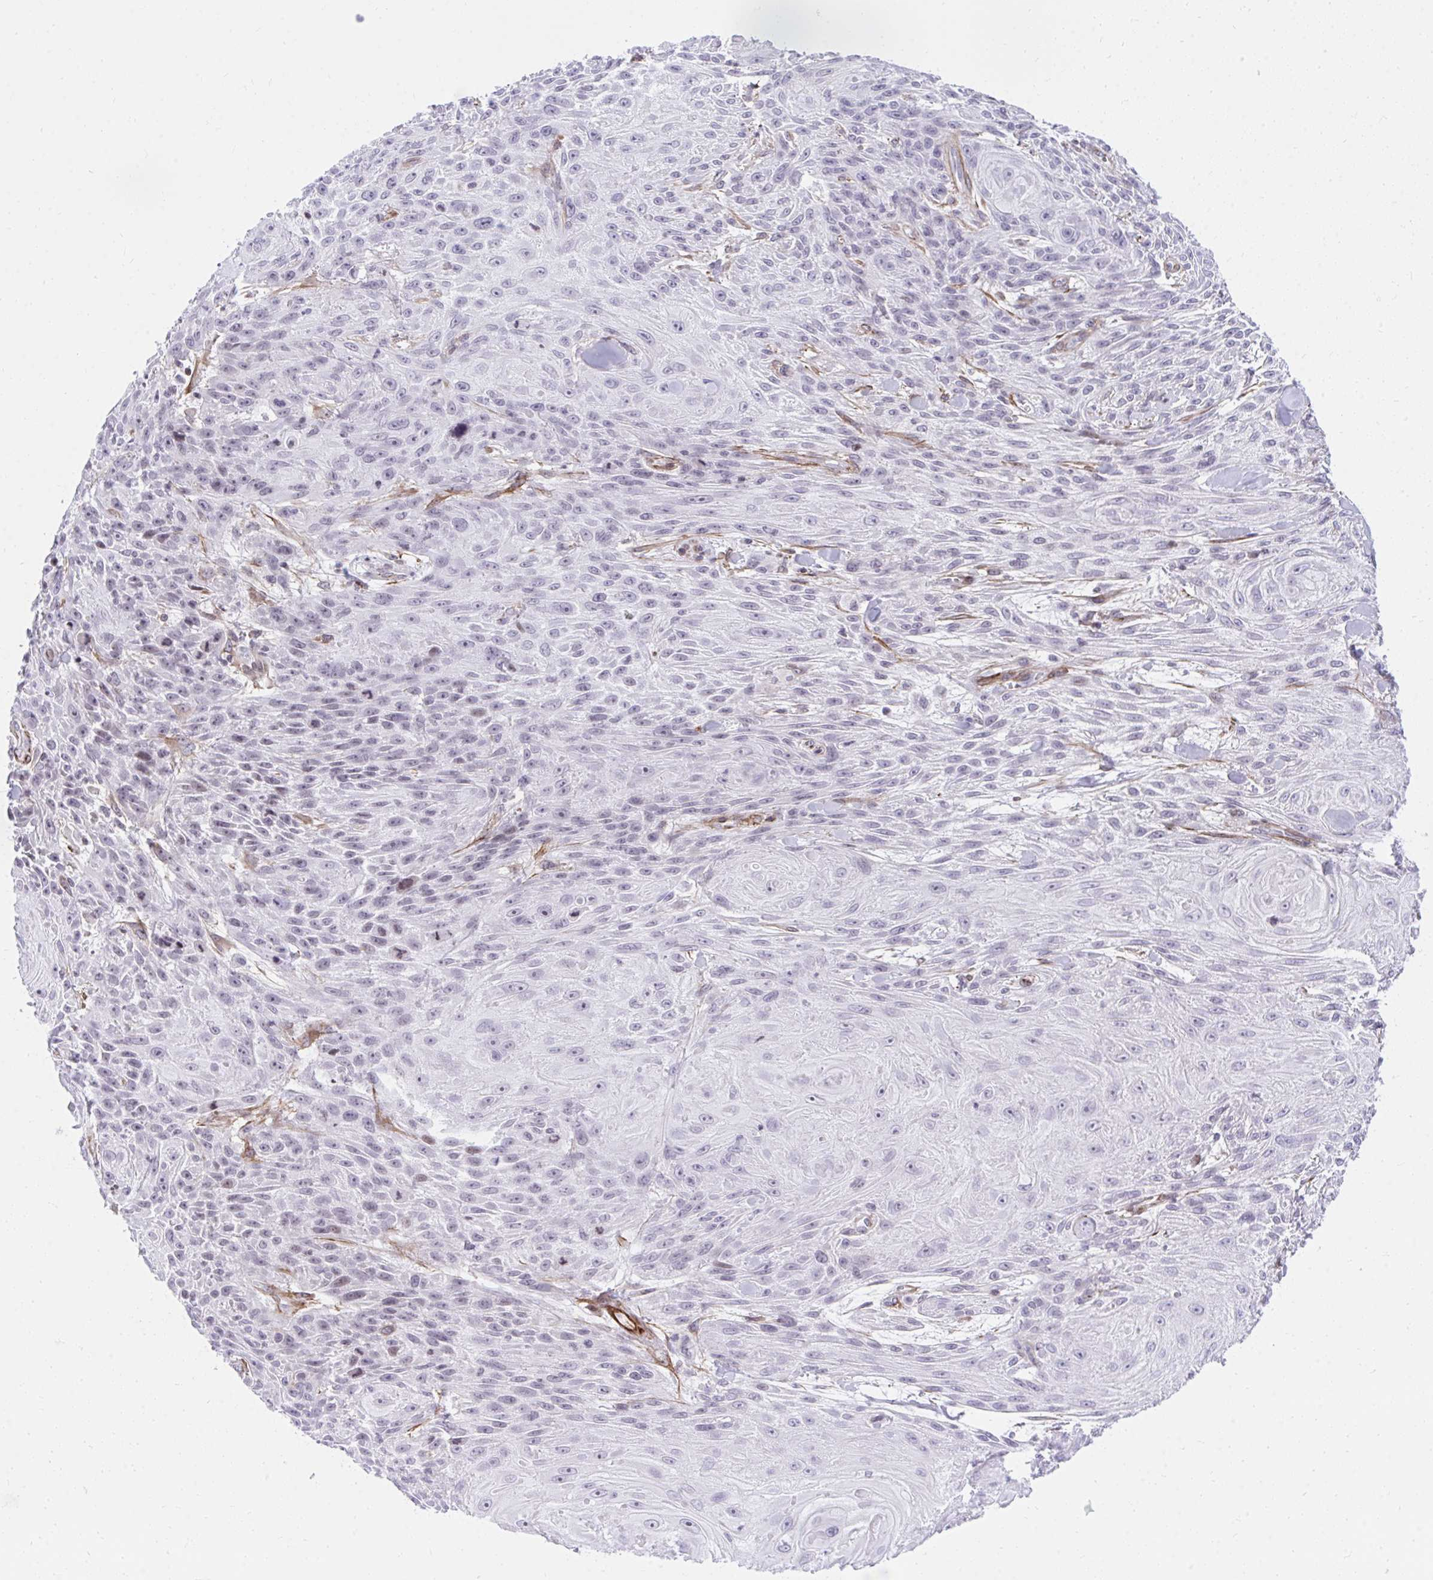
{"staining": {"intensity": "negative", "quantity": "none", "location": "none"}, "tissue": "skin cancer", "cell_type": "Tumor cells", "image_type": "cancer", "snomed": [{"axis": "morphology", "description": "Squamous cell carcinoma, NOS"}, {"axis": "topography", "description": "Skin"}], "caption": "Immunohistochemistry (IHC) of human skin cancer (squamous cell carcinoma) shows no expression in tumor cells.", "gene": "KCNN4", "patient": {"sex": "male", "age": 88}}